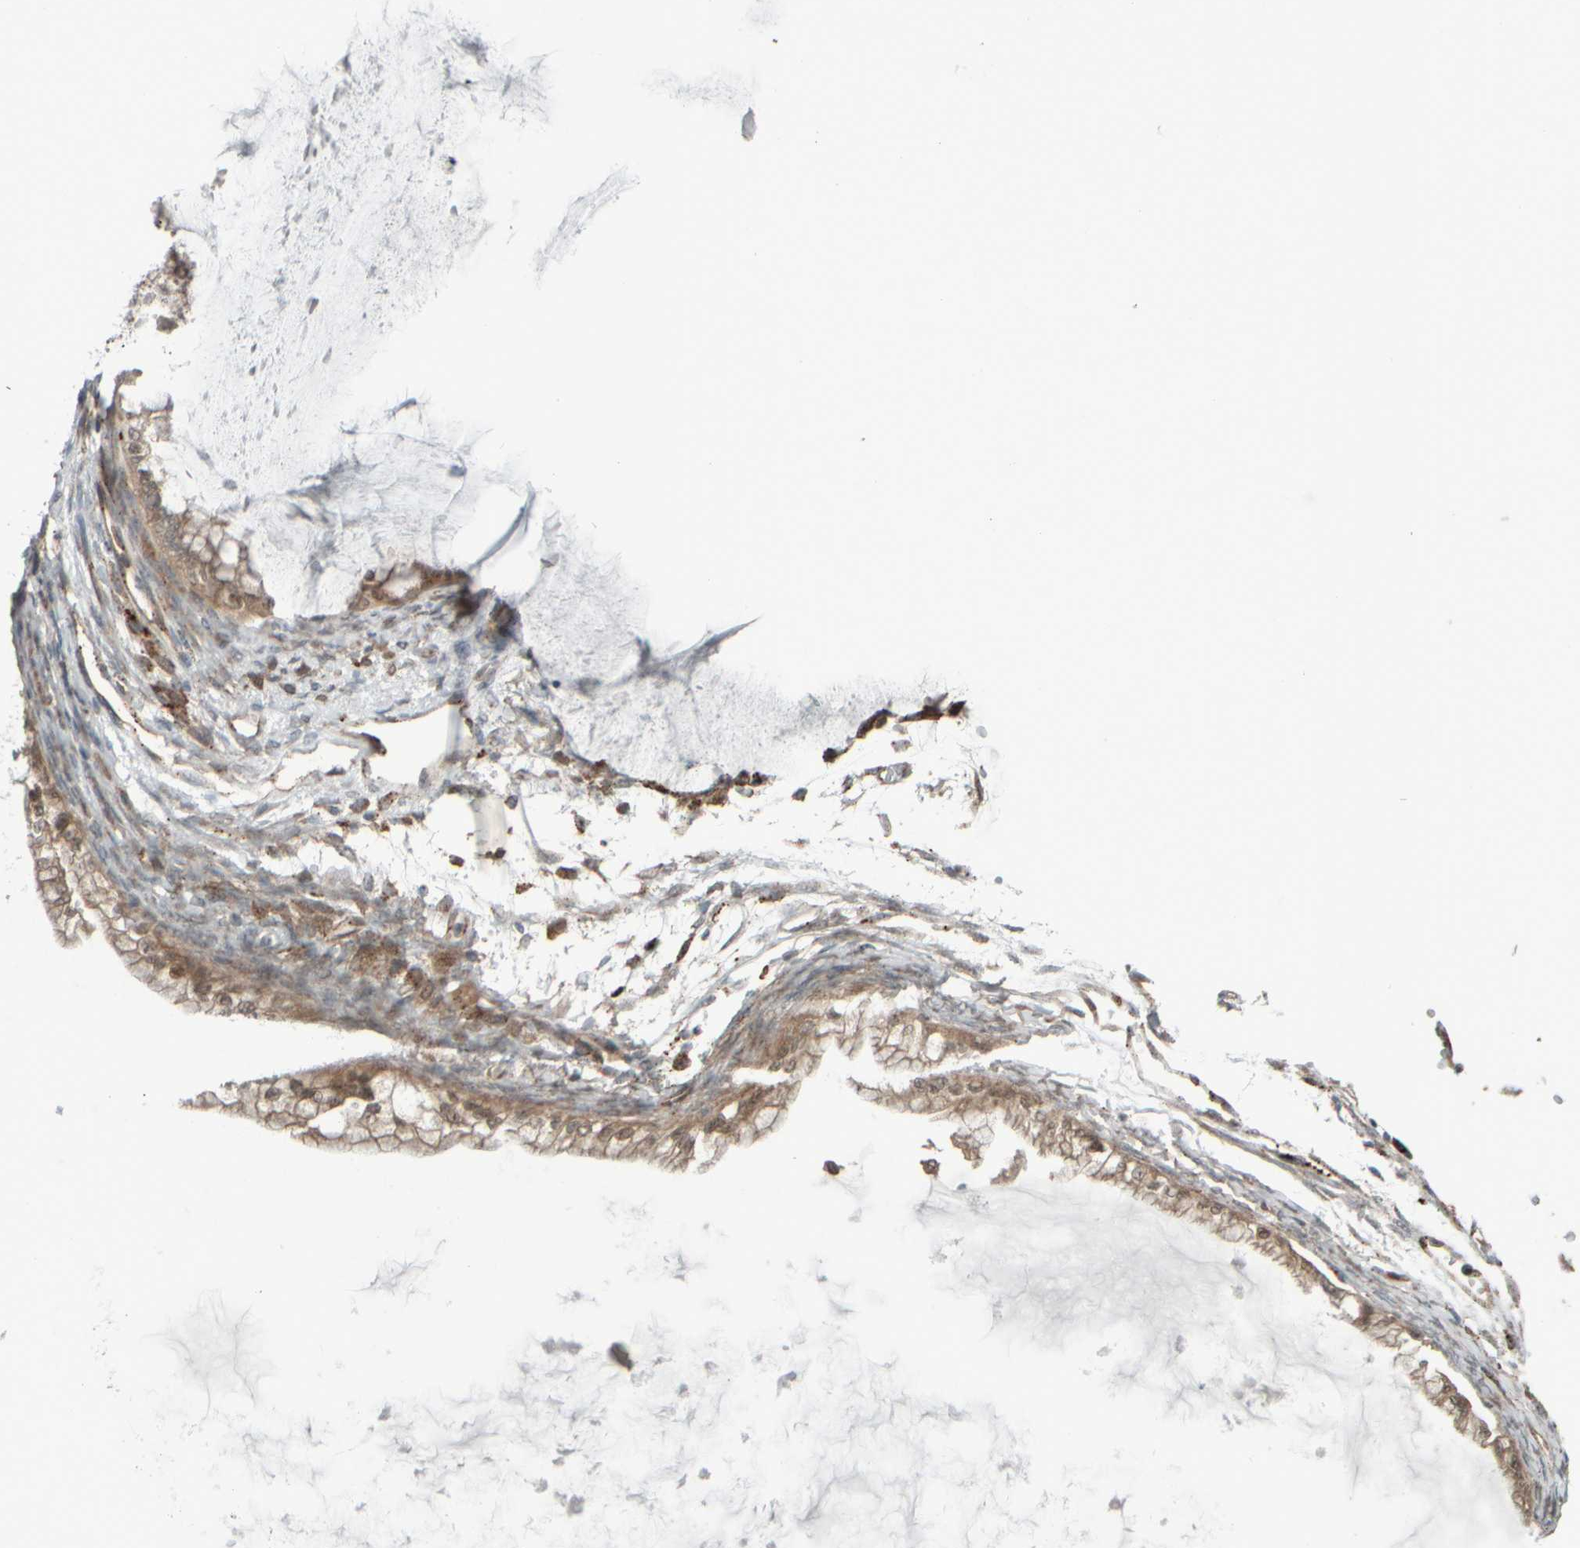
{"staining": {"intensity": "weak", "quantity": ">75%", "location": "cytoplasmic/membranous"}, "tissue": "ovarian cancer", "cell_type": "Tumor cells", "image_type": "cancer", "snomed": [{"axis": "morphology", "description": "Cystadenocarcinoma, mucinous, NOS"}, {"axis": "topography", "description": "Ovary"}], "caption": "An image of ovarian cancer (mucinous cystadenocarcinoma) stained for a protein shows weak cytoplasmic/membranous brown staining in tumor cells.", "gene": "GIGYF1", "patient": {"sex": "female", "age": 57}}